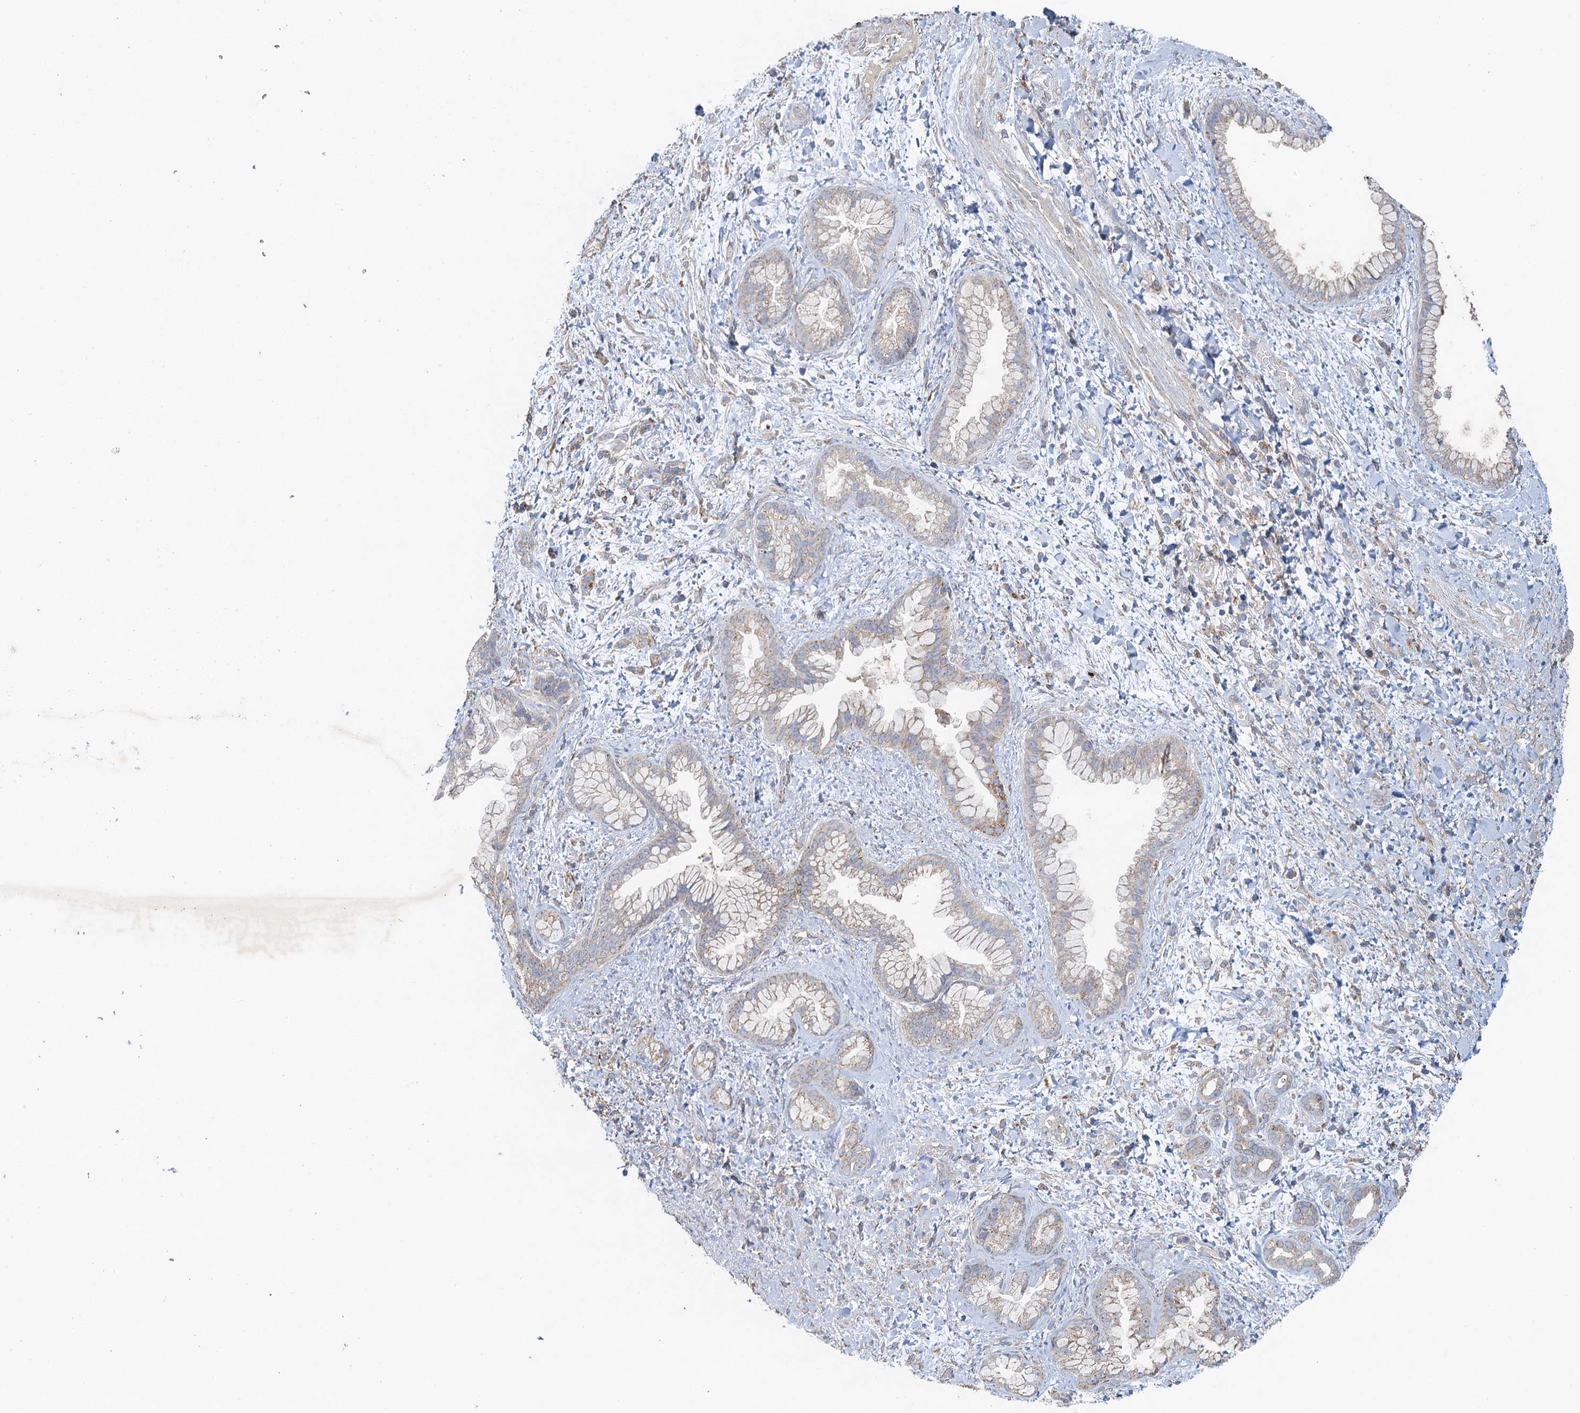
{"staining": {"intensity": "weak", "quantity": "25%-75%", "location": "cytoplasmic/membranous"}, "tissue": "pancreatic cancer", "cell_type": "Tumor cells", "image_type": "cancer", "snomed": [{"axis": "morphology", "description": "Adenocarcinoma, NOS"}, {"axis": "topography", "description": "Pancreas"}], "caption": "Protein expression by IHC displays weak cytoplasmic/membranous staining in about 25%-75% of tumor cells in pancreatic cancer.", "gene": "BCS1L", "patient": {"sex": "female", "age": 78}}